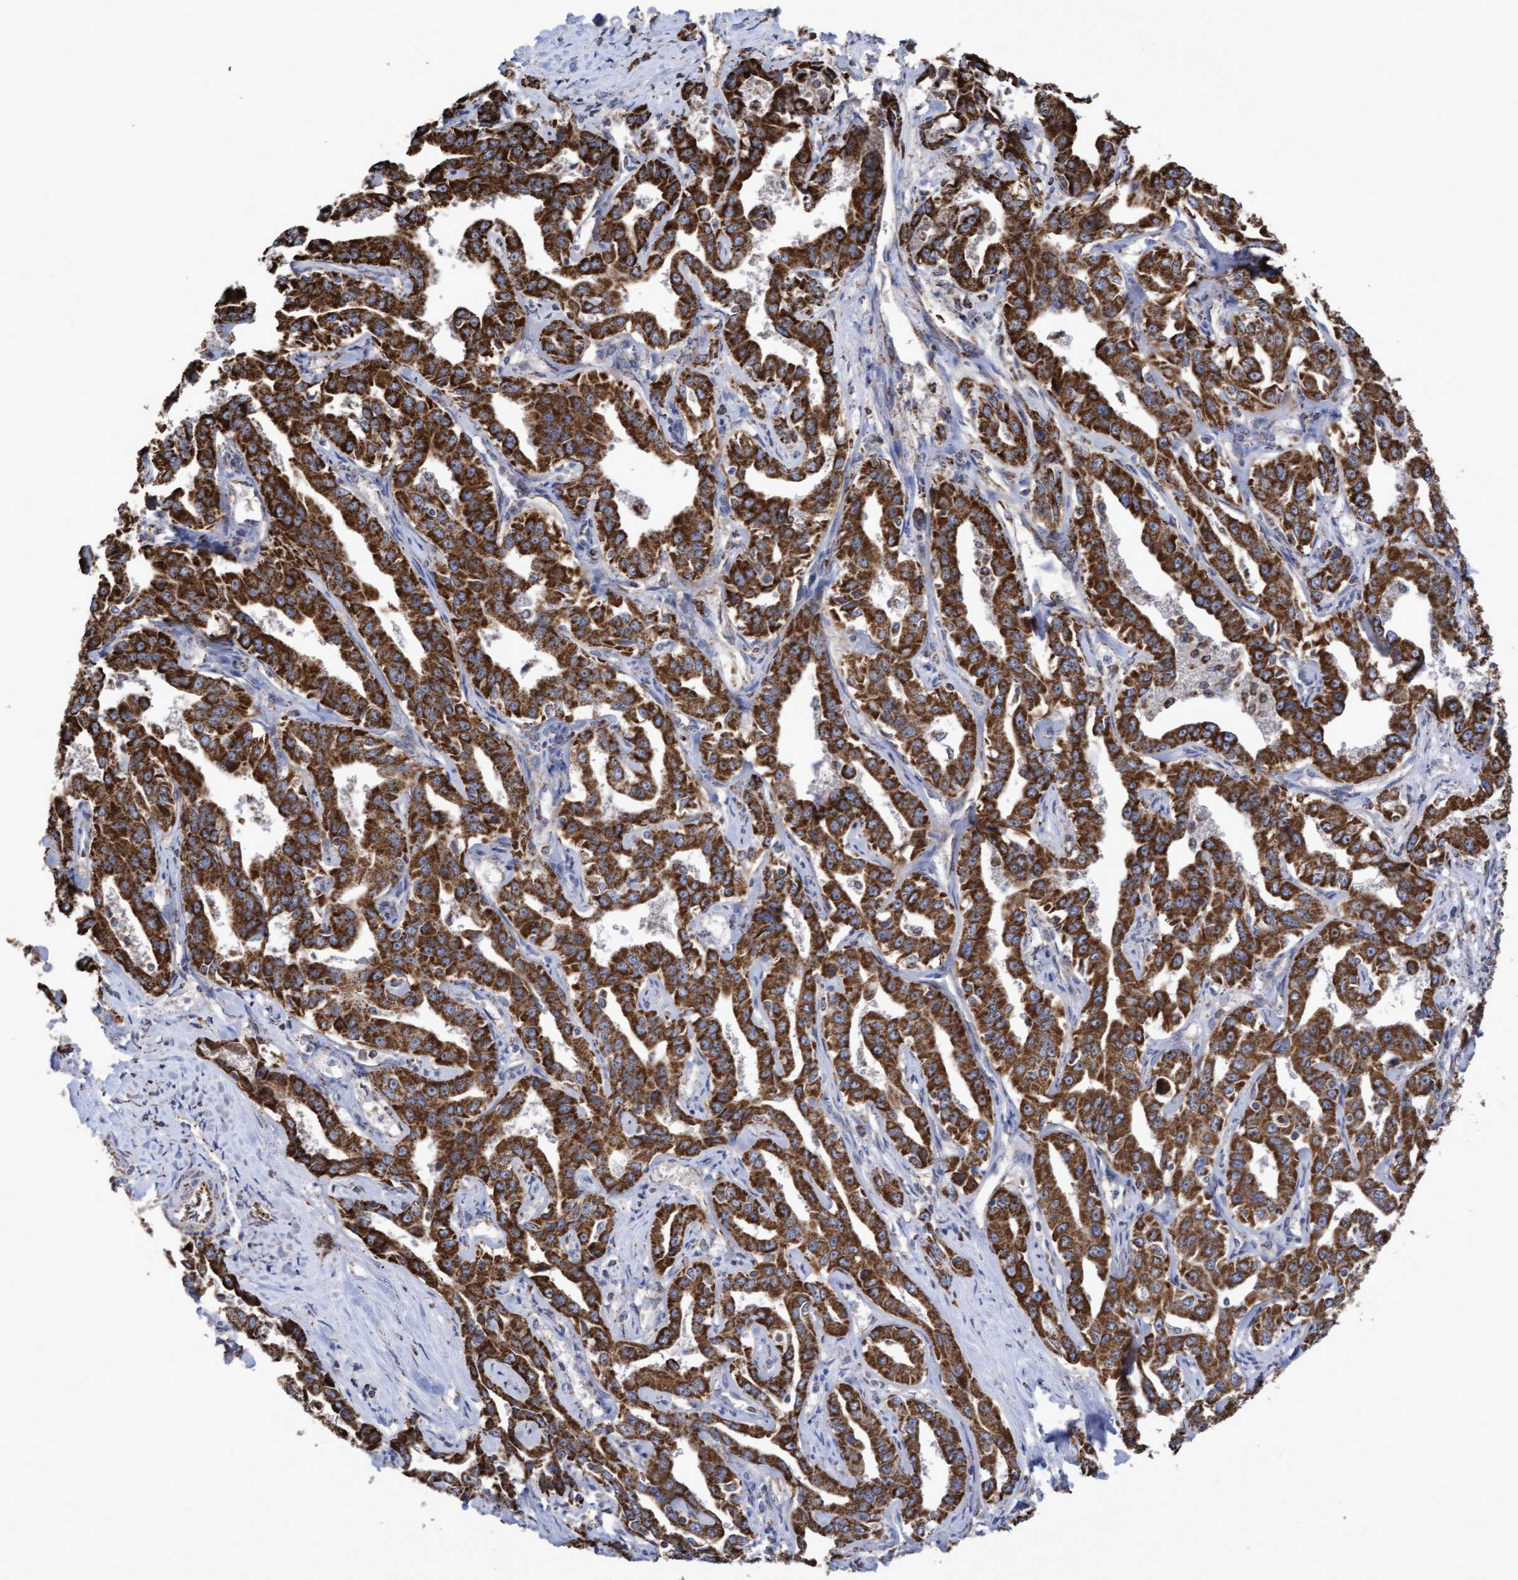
{"staining": {"intensity": "strong", "quantity": ">75%", "location": "cytoplasmic/membranous"}, "tissue": "liver cancer", "cell_type": "Tumor cells", "image_type": "cancer", "snomed": [{"axis": "morphology", "description": "Cholangiocarcinoma"}, {"axis": "topography", "description": "Liver"}], "caption": "A brown stain highlights strong cytoplasmic/membranous positivity of a protein in human cholangiocarcinoma (liver) tumor cells.", "gene": "COBL", "patient": {"sex": "male", "age": 59}}